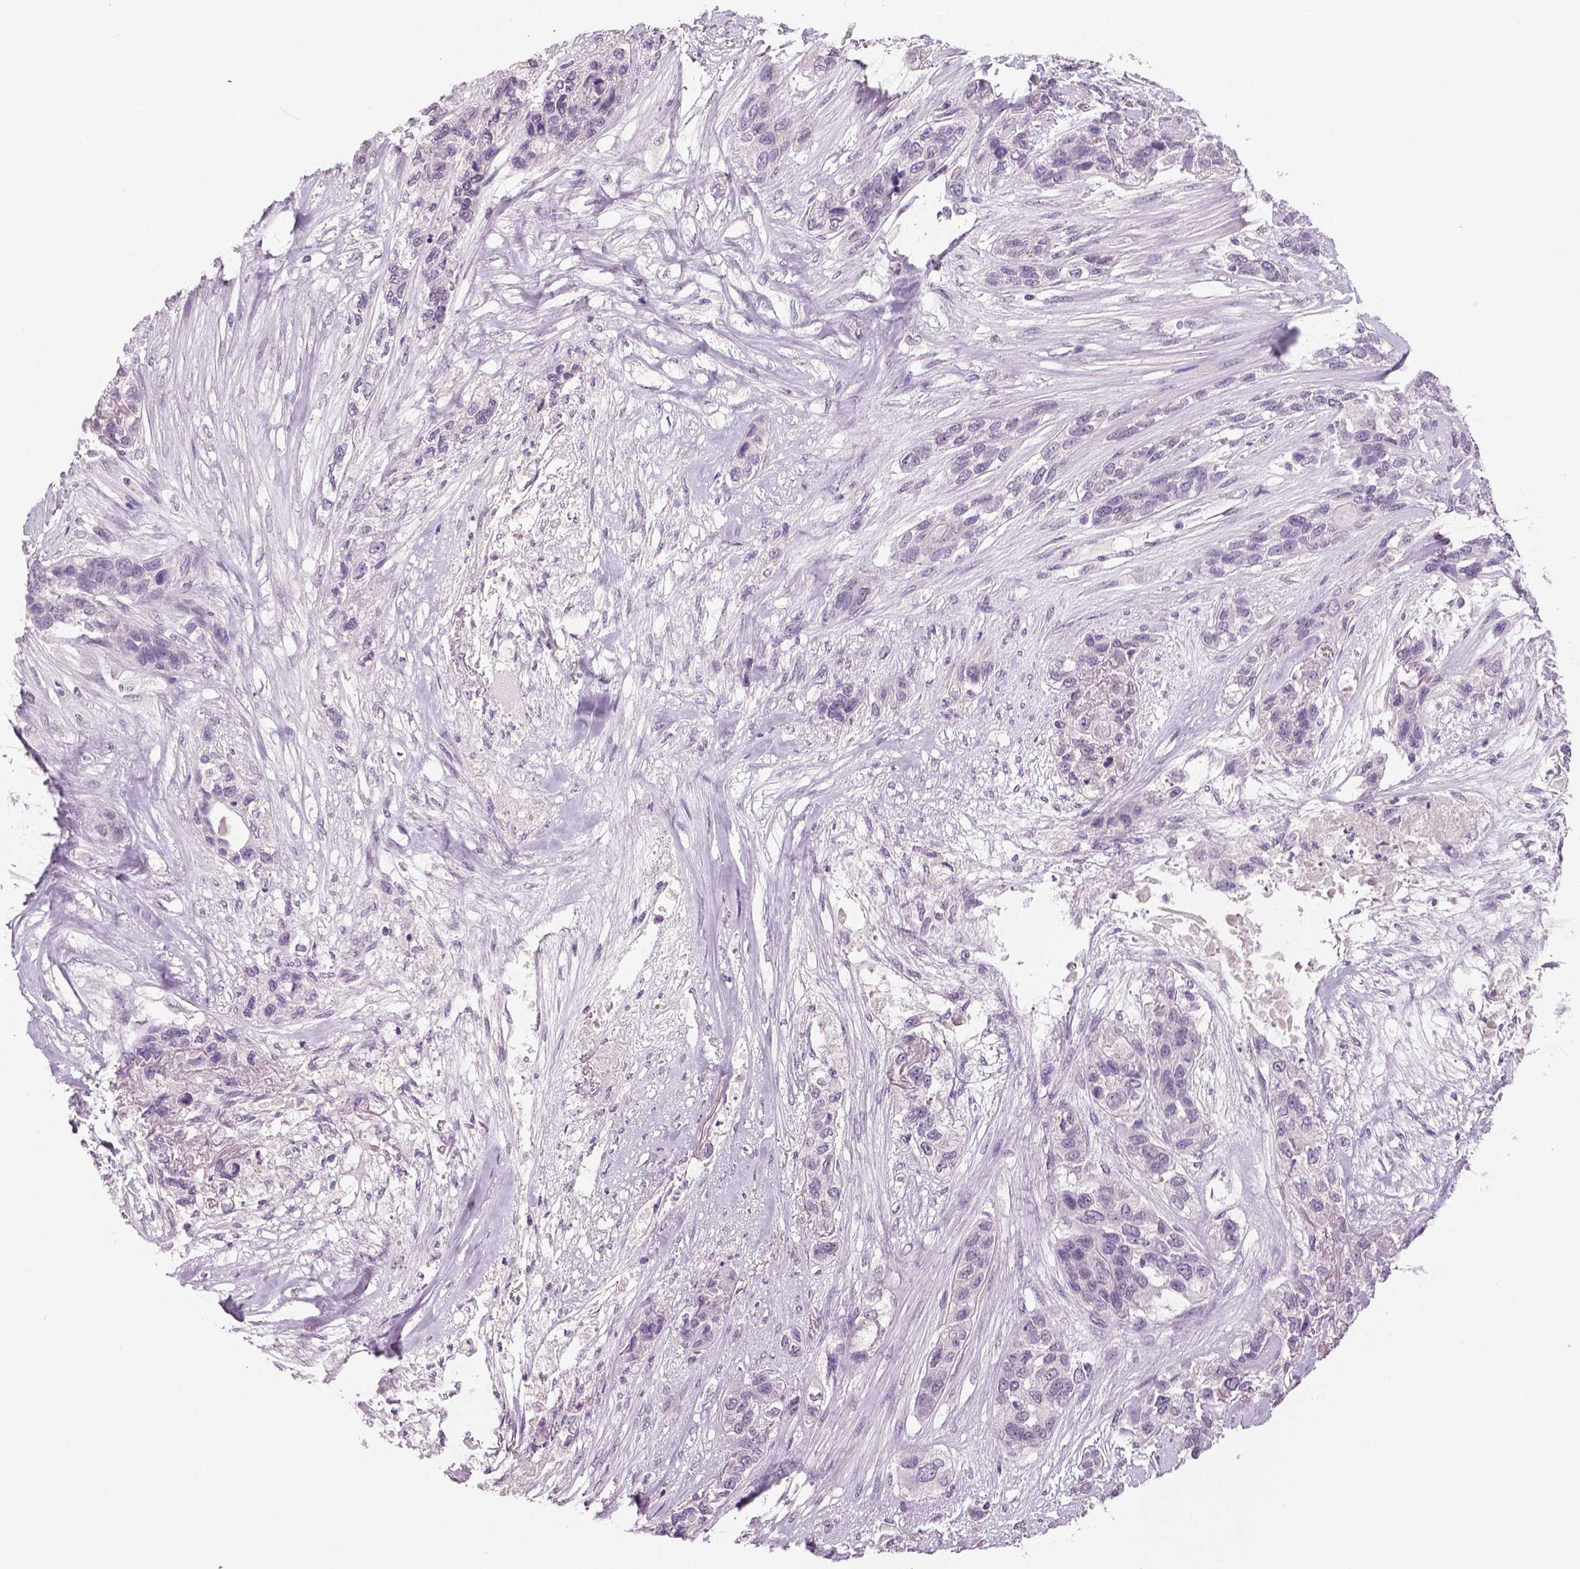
{"staining": {"intensity": "negative", "quantity": "none", "location": "none"}, "tissue": "lung cancer", "cell_type": "Tumor cells", "image_type": "cancer", "snomed": [{"axis": "morphology", "description": "Squamous cell carcinoma, NOS"}, {"axis": "topography", "description": "Lung"}], "caption": "A high-resolution micrograph shows immunohistochemistry staining of squamous cell carcinoma (lung), which shows no significant staining in tumor cells.", "gene": "NECAB1", "patient": {"sex": "female", "age": 70}}